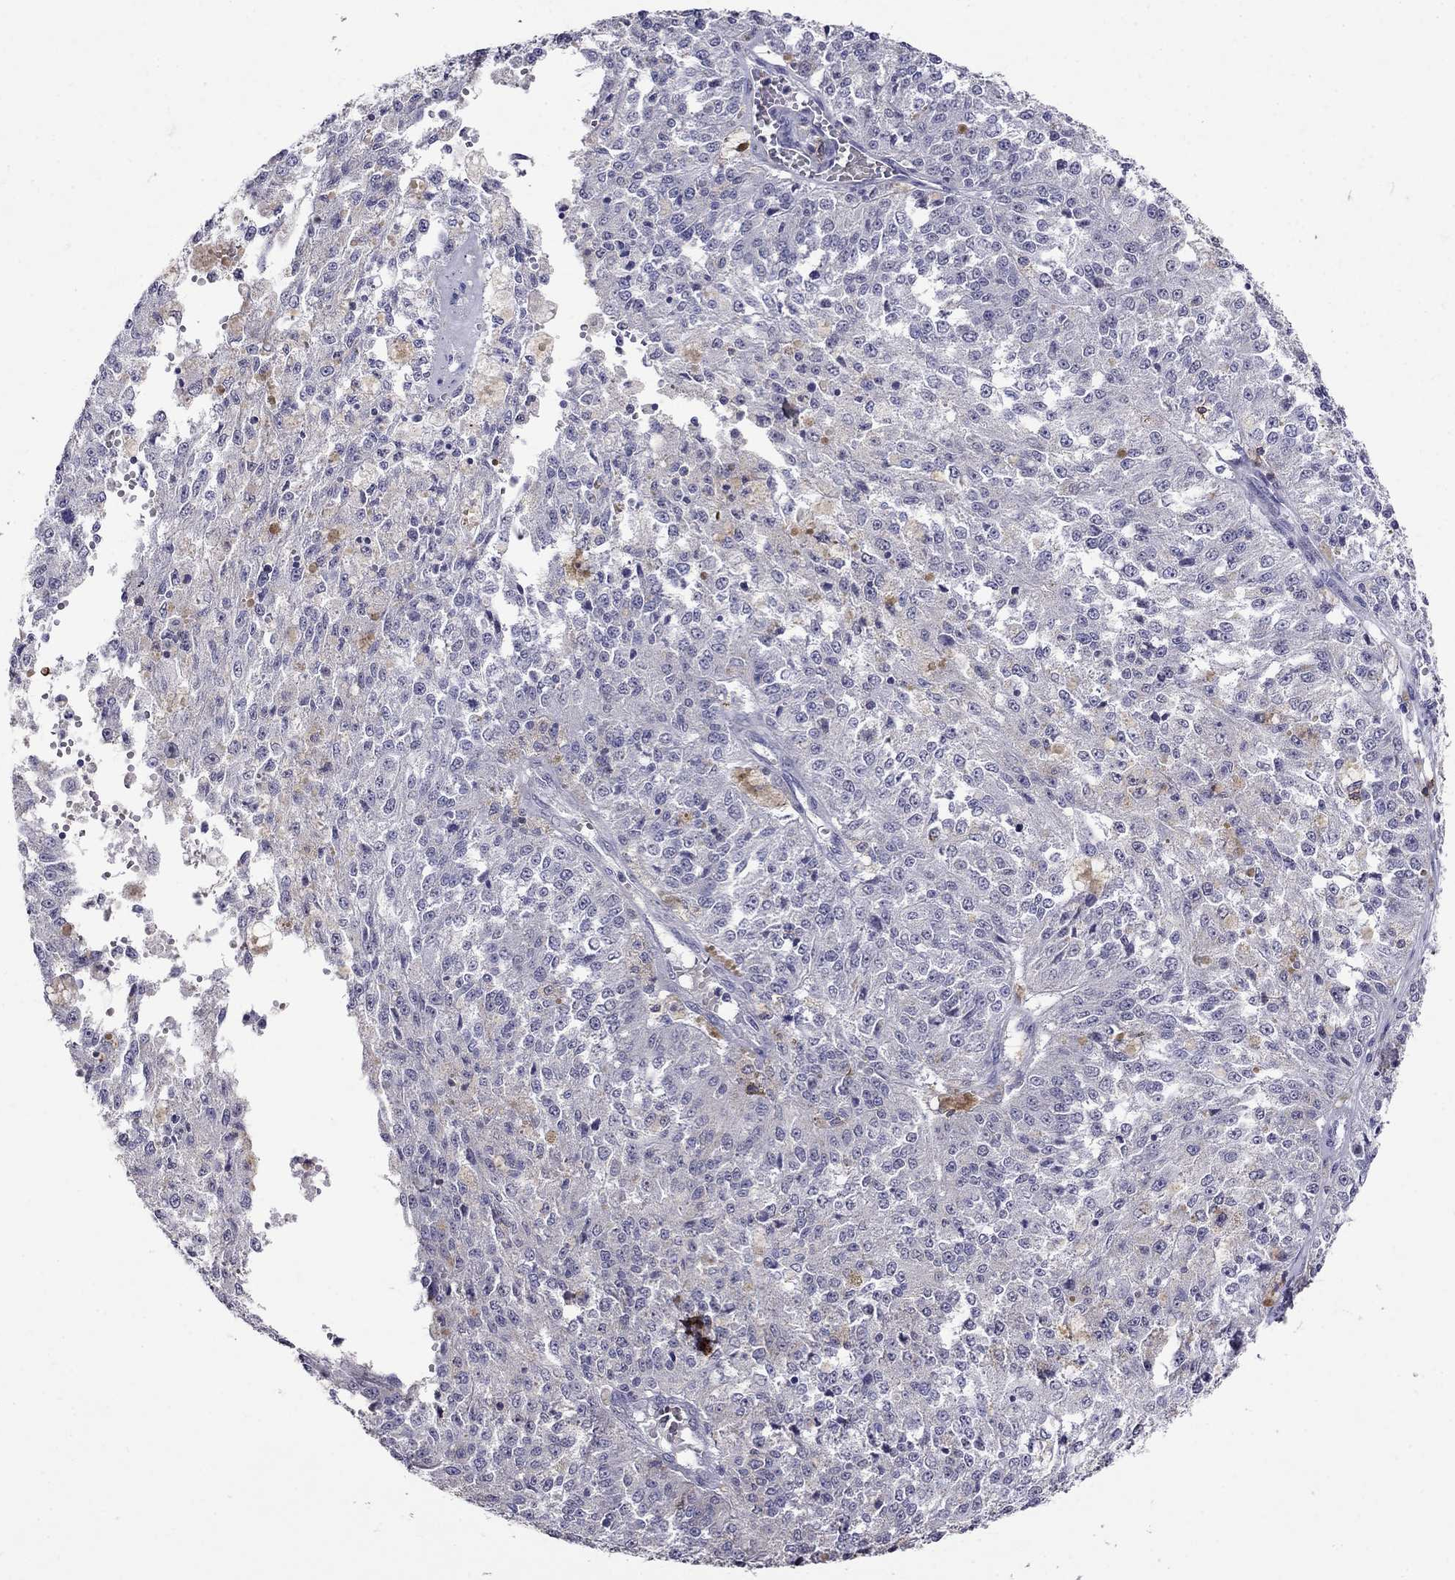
{"staining": {"intensity": "negative", "quantity": "none", "location": "none"}, "tissue": "melanoma", "cell_type": "Tumor cells", "image_type": "cancer", "snomed": [{"axis": "morphology", "description": "Malignant melanoma, Metastatic site"}, {"axis": "topography", "description": "Lymph node"}], "caption": "Human malignant melanoma (metastatic site) stained for a protein using immunohistochemistry reveals no positivity in tumor cells.", "gene": "CD8B", "patient": {"sex": "female", "age": 64}}